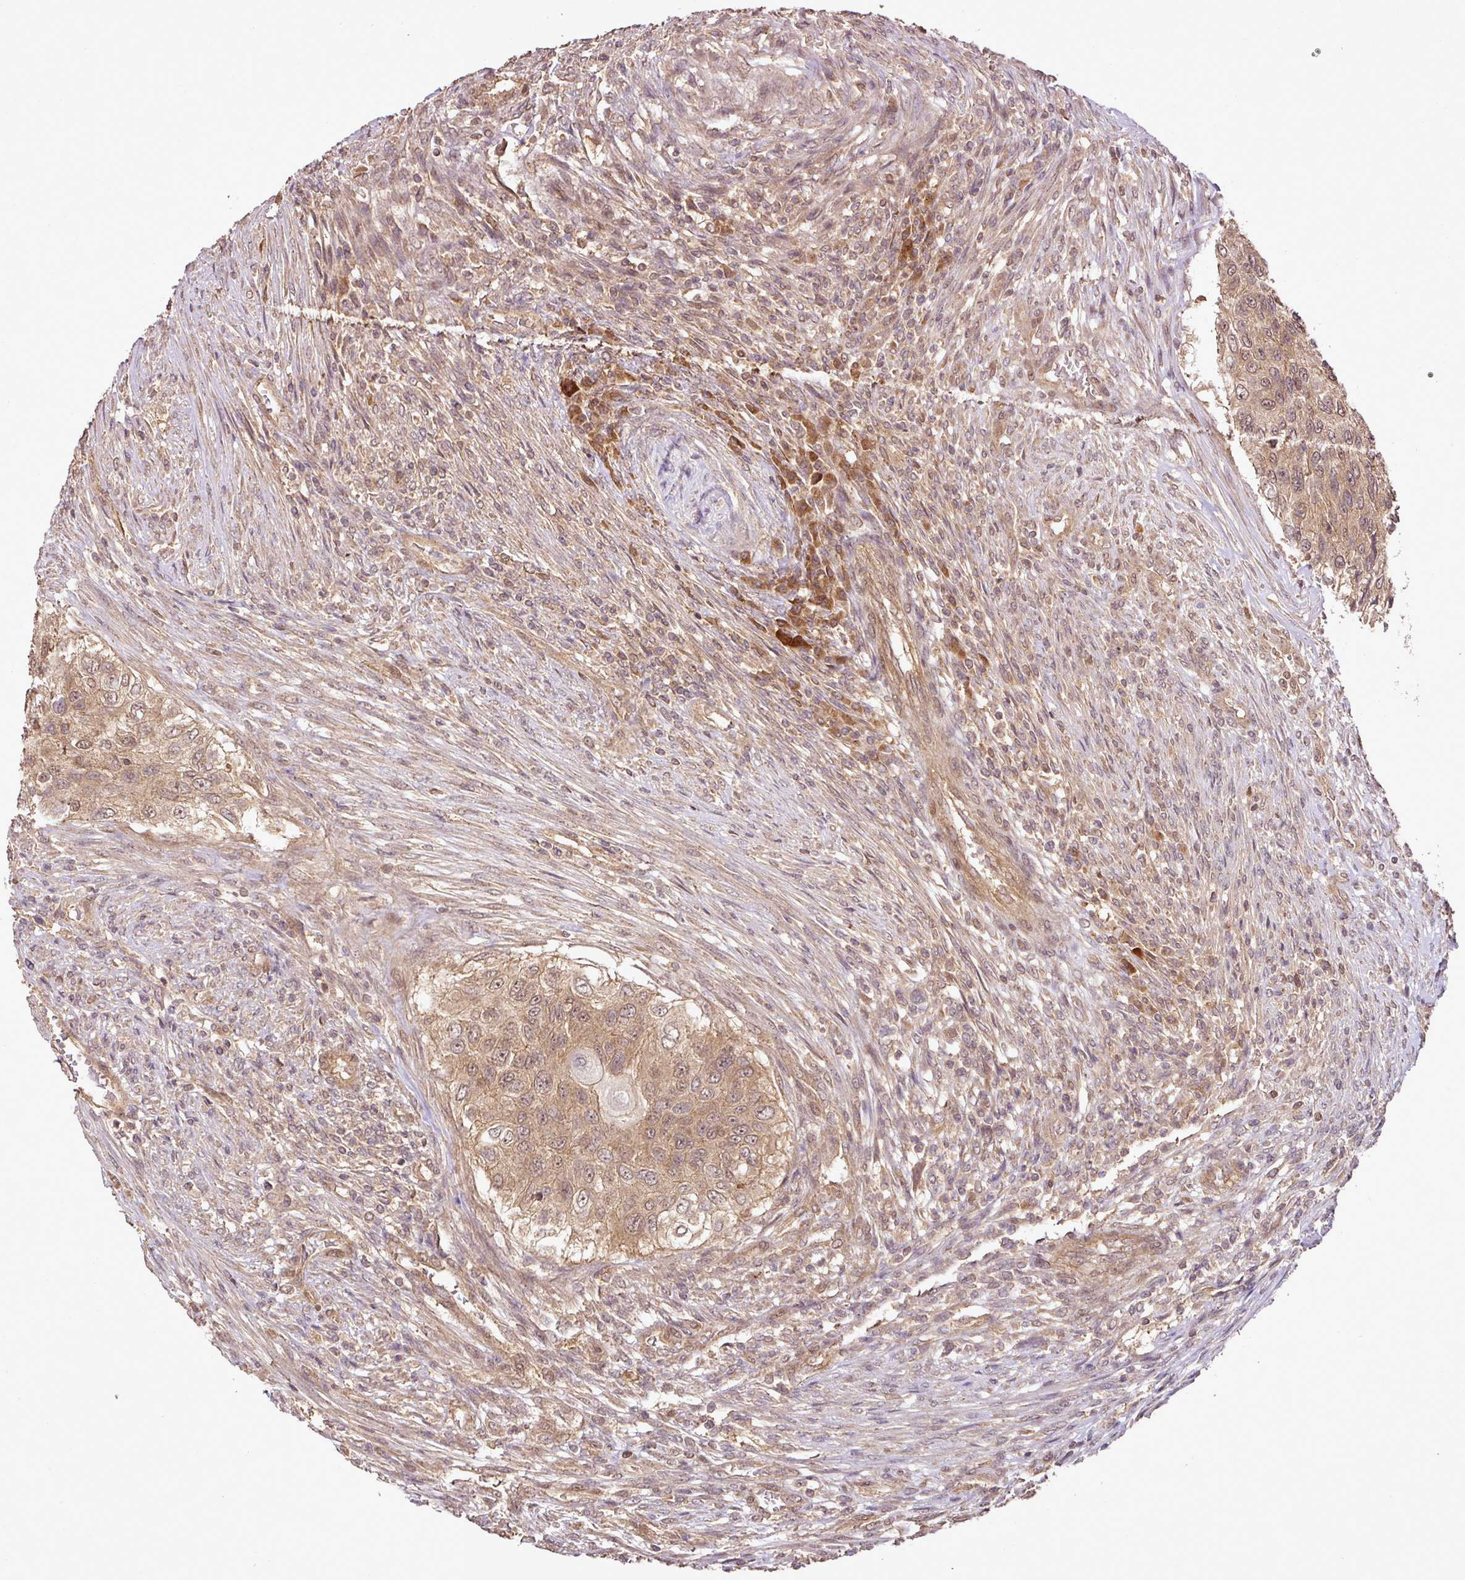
{"staining": {"intensity": "moderate", "quantity": "25%-75%", "location": "cytoplasmic/membranous,nuclear"}, "tissue": "urothelial cancer", "cell_type": "Tumor cells", "image_type": "cancer", "snomed": [{"axis": "morphology", "description": "Urothelial carcinoma, High grade"}, {"axis": "topography", "description": "Urinary bladder"}], "caption": "High-power microscopy captured an immunohistochemistry photomicrograph of urothelial cancer, revealing moderate cytoplasmic/membranous and nuclear staining in about 25%-75% of tumor cells.", "gene": "FAIM", "patient": {"sex": "female", "age": 60}}